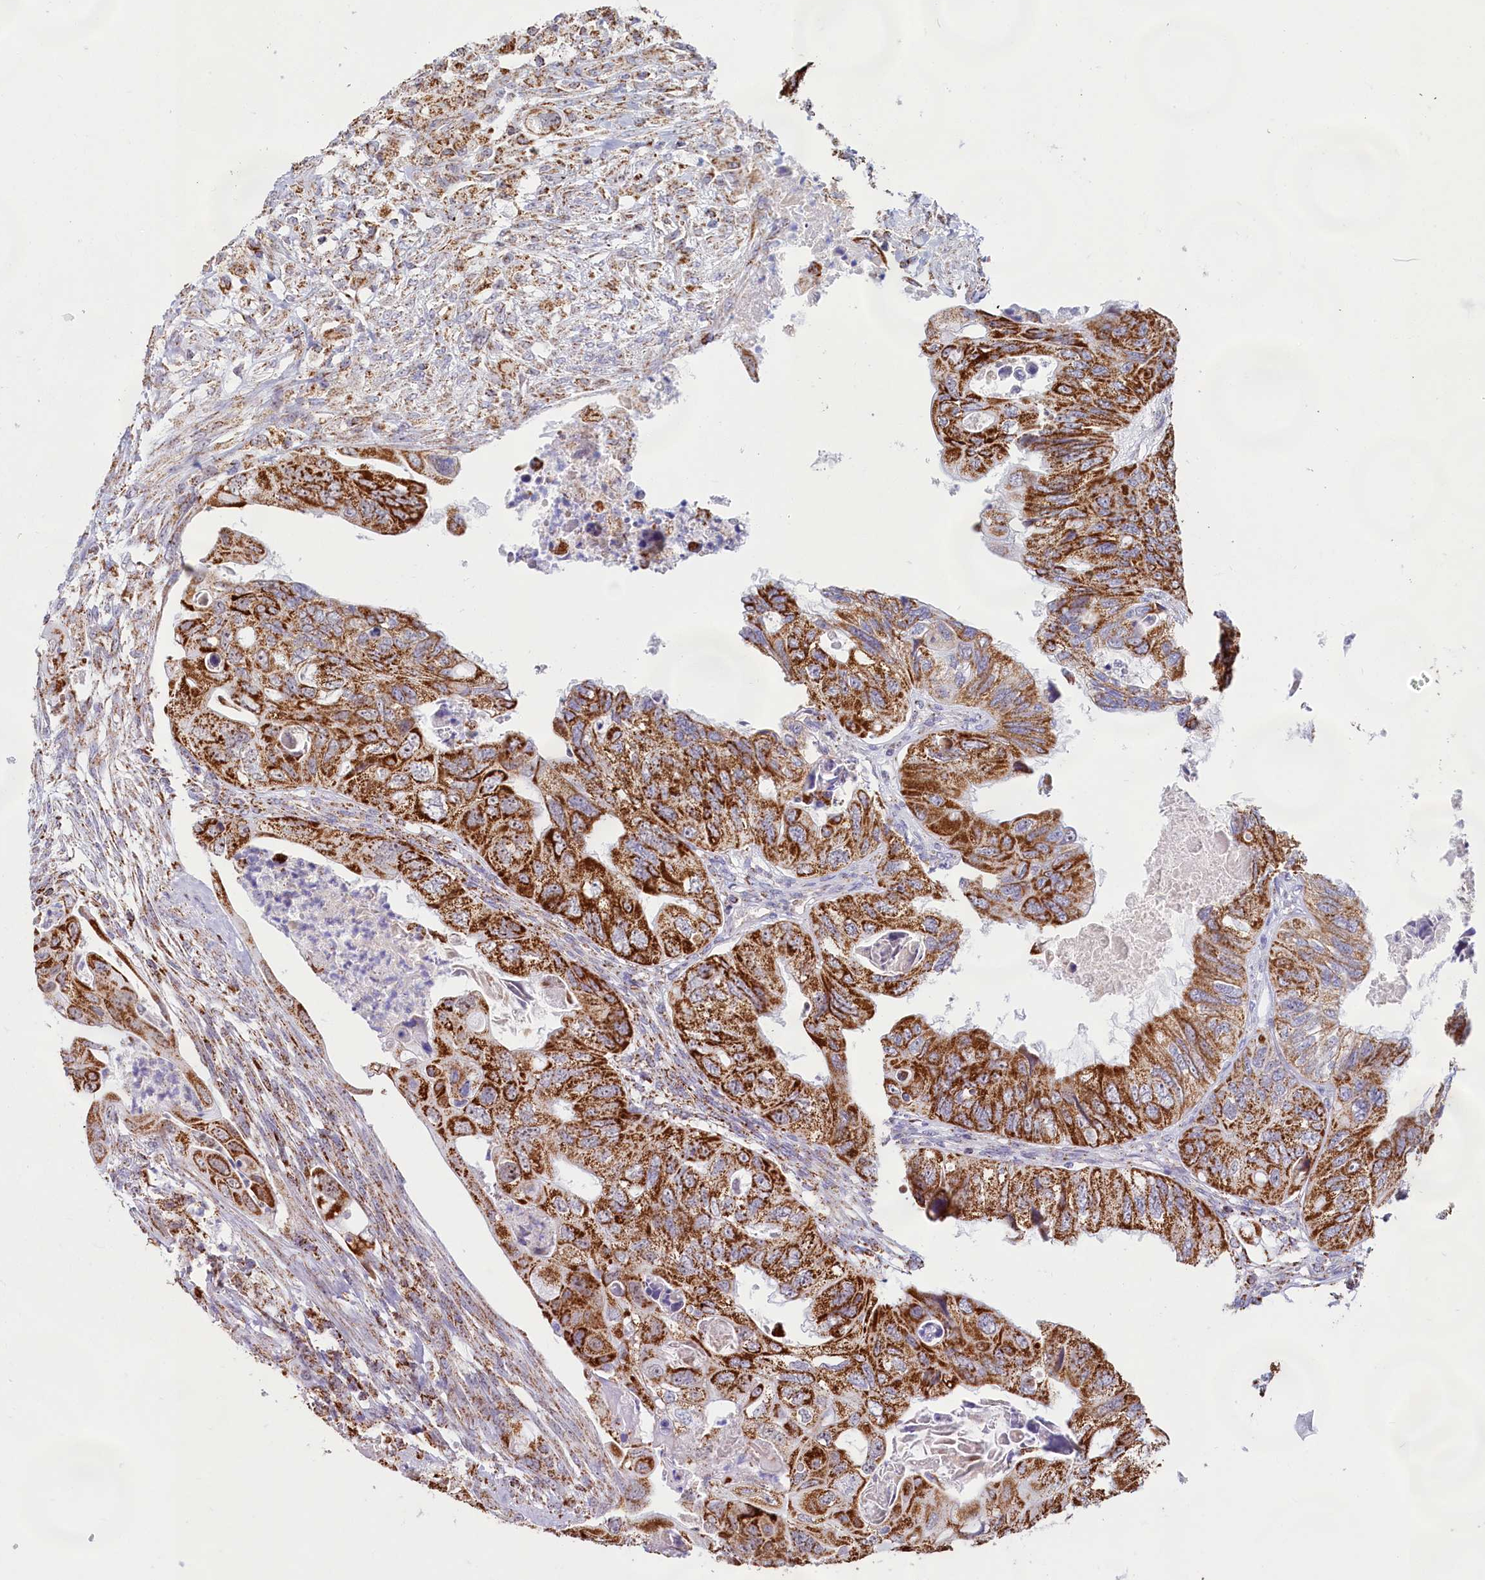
{"staining": {"intensity": "strong", "quantity": ">75%", "location": "cytoplasmic/membranous"}, "tissue": "colorectal cancer", "cell_type": "Tumor cells", "image_type": "cancer", "snomed": [{"axis": "morphology", "description": "Adenocarcinoma, NOS"}, {"axis": "topography", "description": "Rectum"}], "caption": "Immunohistochemistry (IHC) (DAB) staining of colorectal adenocarcinoma demonstrates strong cytoplasmic/membranous protein positivity in approximately >75% of tumor cells.", "gene": "C1D", "patient": {"sex": "male", "age": 63}}